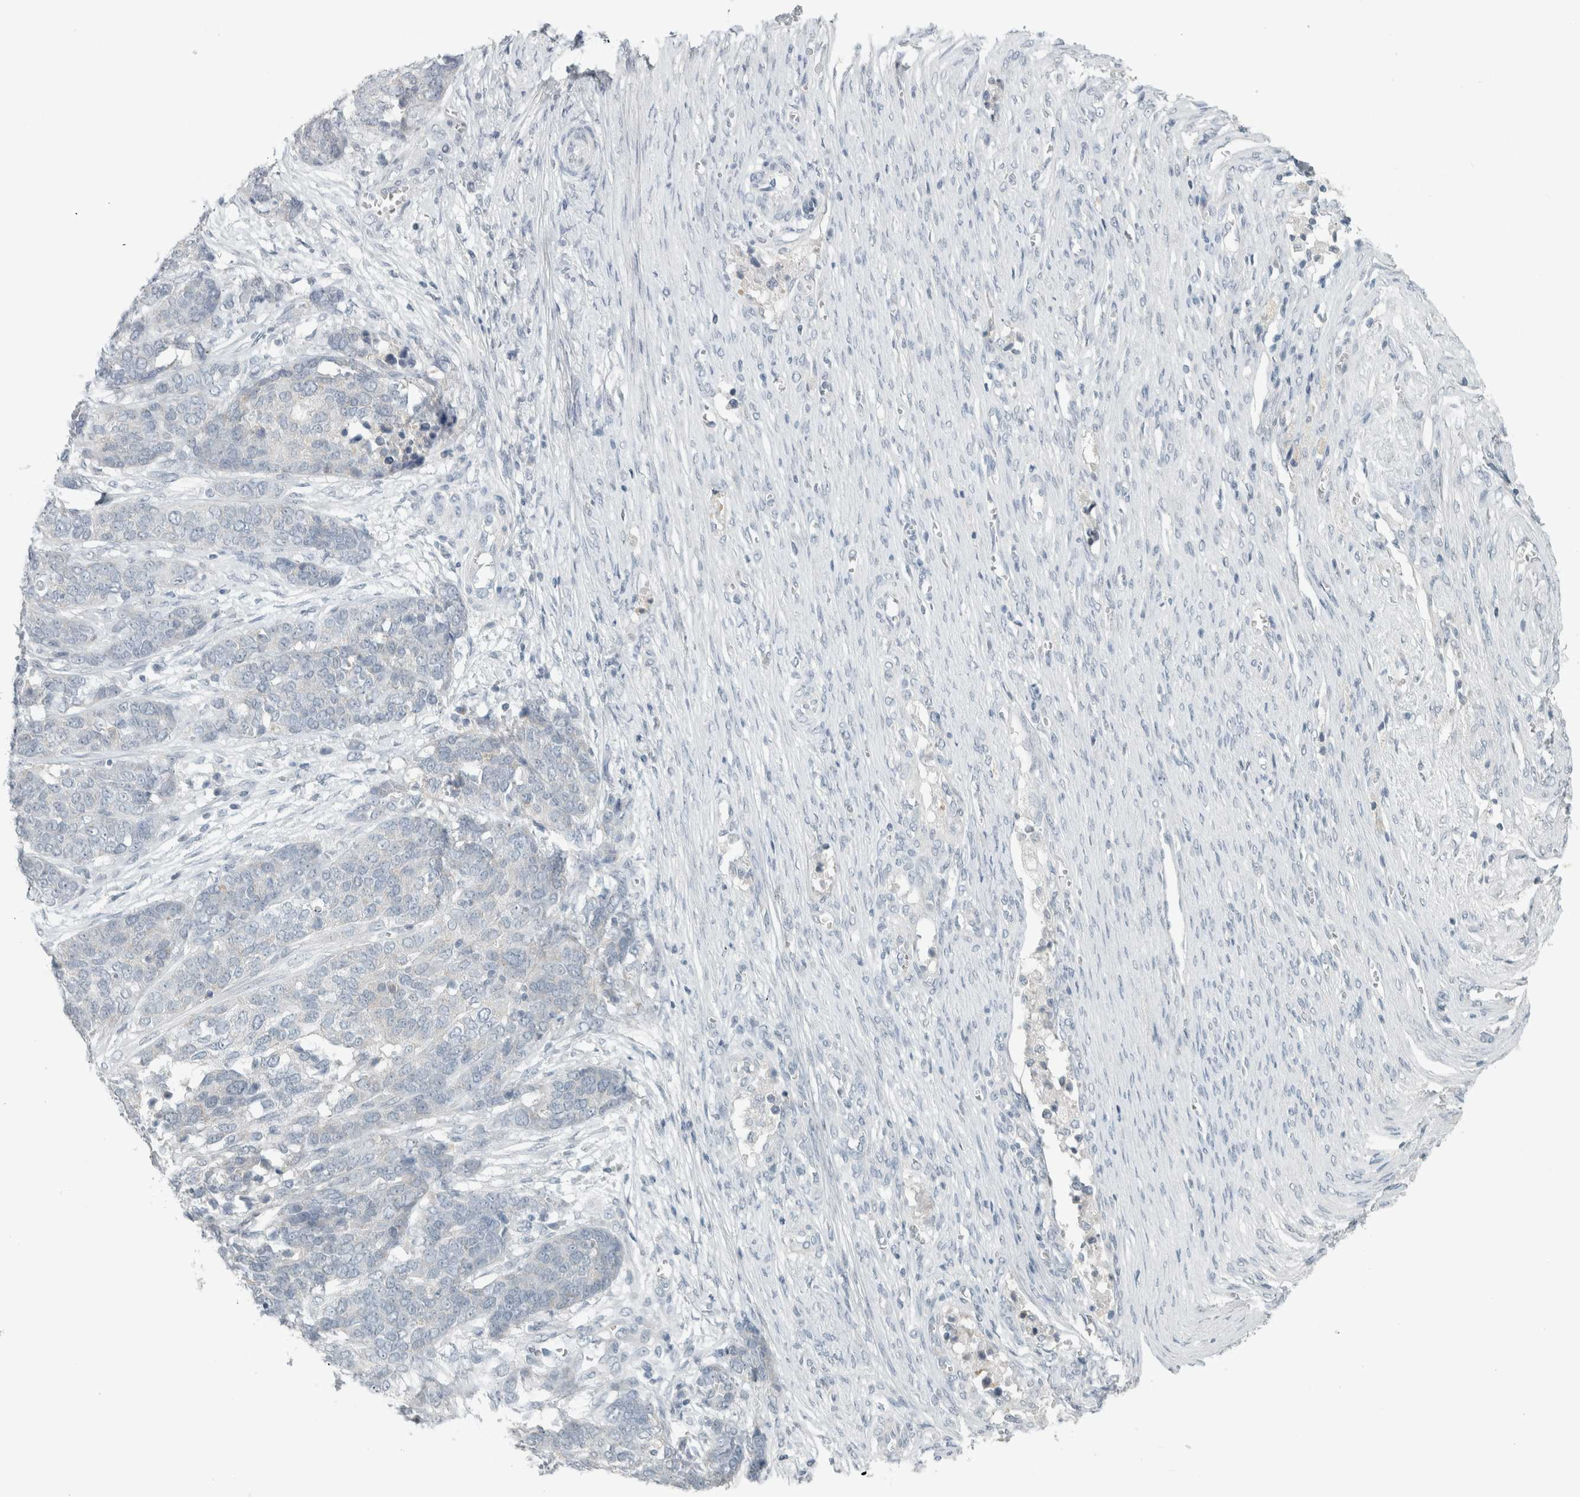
{"staining": {"intensity": "negative", "quantity": "none", "location": "none"}, "tissue": "ovarian cancer", "cell_type": "Tumor cells", "image_type": "cancer", "snomed": [{"axis": "morphology", "description": "Cystadenocarcinoma, serous, NOS"}, {"axis": "topography", "description": "Ovary"}], "caption": "Human serous cystadenocarcinoma (ovarian) stained for a protein using IHC exhibits no staining in tumor cells.", "gene": "TRIT1", "patient": {"sex": "female", "age": 44}}